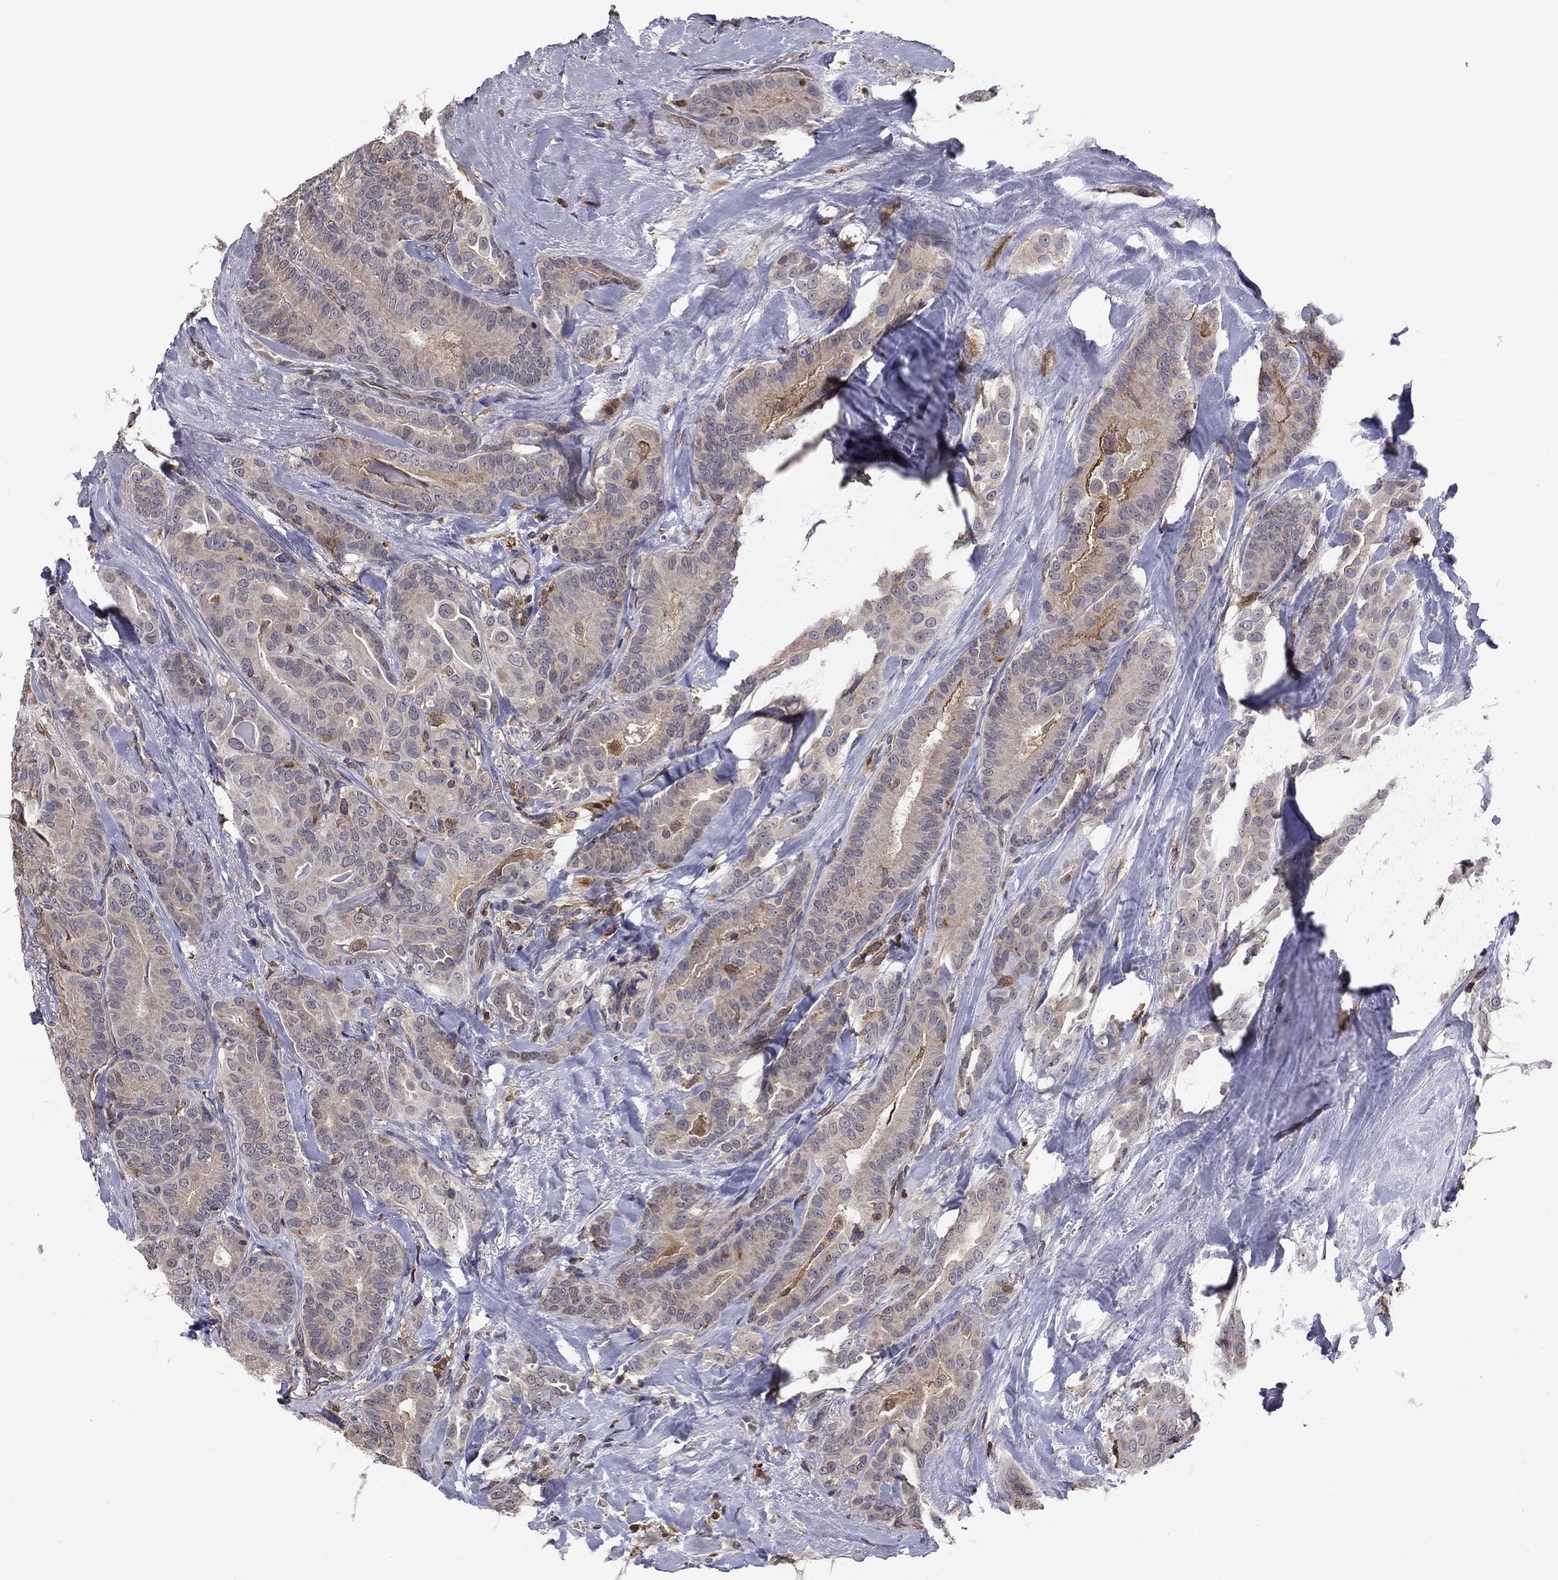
{"staining": {"intensity": "negative", "quantity": "none", "location": "none"}, "tissue": "thyroid cancer", "cell_type": "Tumor cells", "image_type": "cancer", "snomed": [{"axis": "morphology", "description": "Papillary adenocarcinoma, NOS"}, {"axis": "topography", "description": "Thyroid gland"}], "caption": "DAB immunohistochemical staining of human thyroid cancer (papillary adenocarcinoma) exhibits no significant staining in tumor cells.", "gene": "PLCB2", "patient": {"sex": "male", "age": 61}}